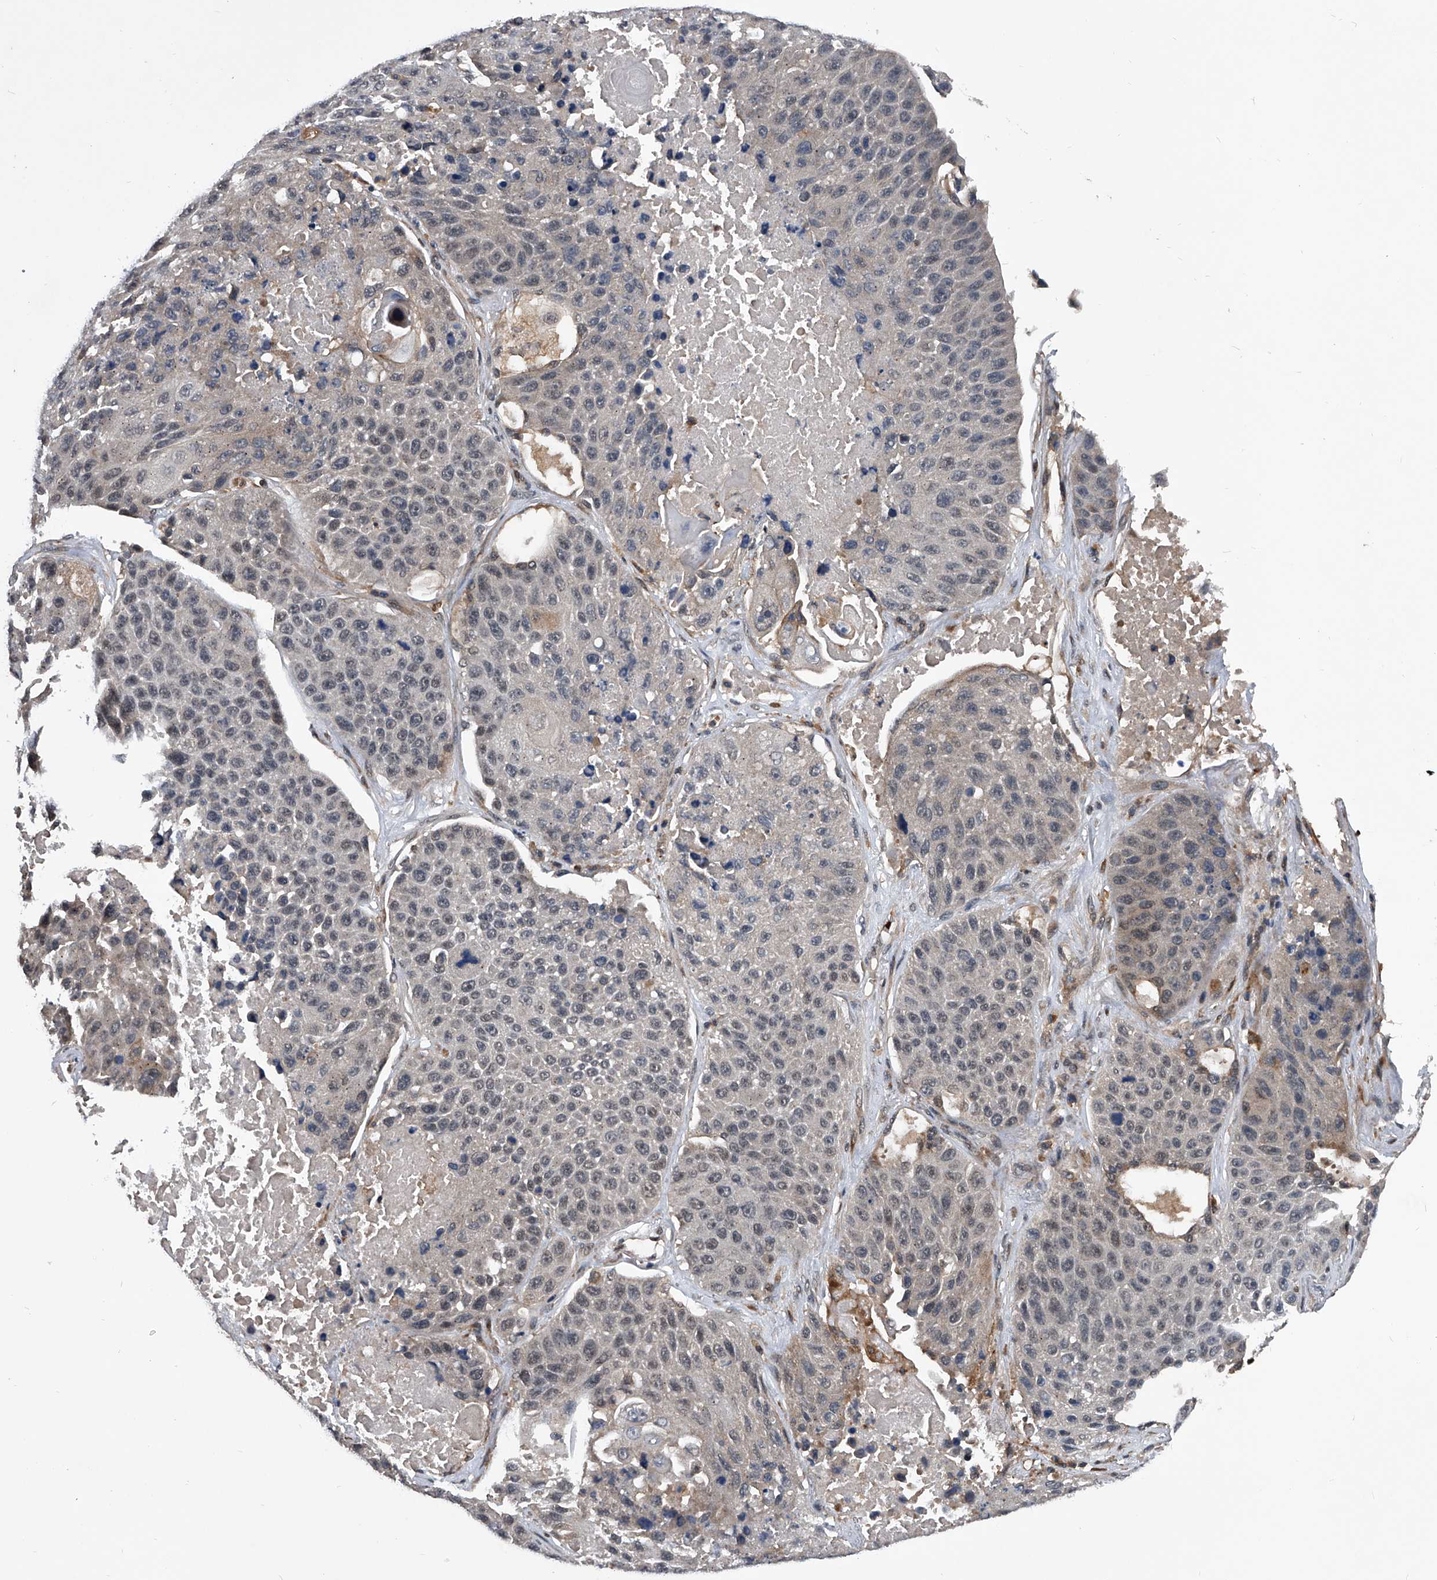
{"staining": {"intensity": "negative", "quantity": "none", "location": "none"}, "tissue": "lung cancer", "cell_type": "Tumor cells", "image_type": "cancer", "snomed": [{"axis": "morphology", "description": "Squamous cell carcinoma, NOS"}, {"axis": "topography", "description": "Lung"}], "caption": "There is no significant expression in tumor cells of lung cancer. Nuclei are stained in blue.", "gene": "ZNF30", "patient": {"sex": "male", "age": 61}}